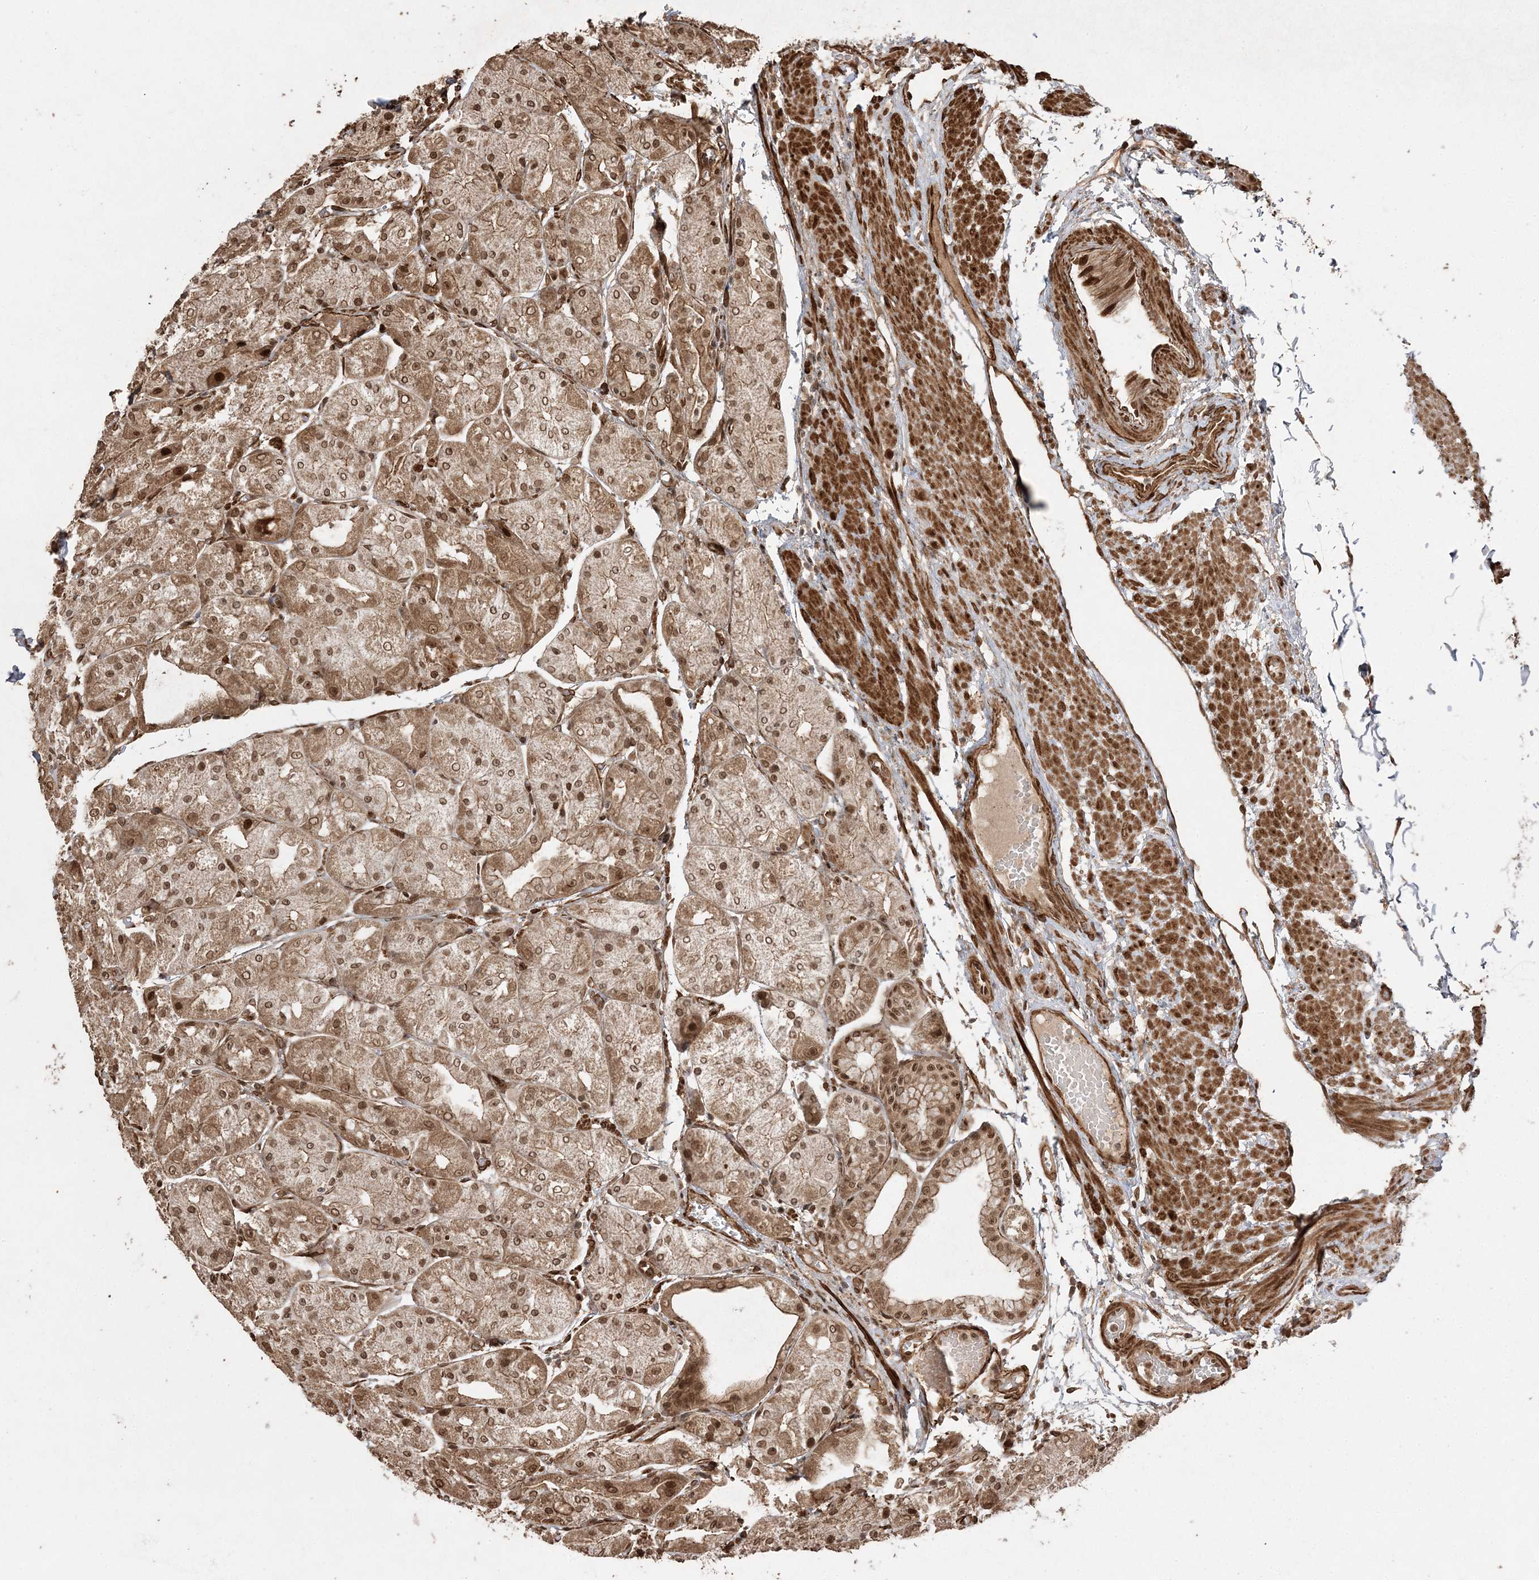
{"staining": {"intensity": "moderate", "quantity": ">75%", "location": "cytoplasmic/membranous,nuclear"}, "tissue": "stomach", "cell_type": "Glandular cells", "image_type": "normal", "snomed": [{"axis": "morphology", "description": "Normal tissue, NOS"}, {"axis": "topography", "description": "Stomach, upper"}], "caption": "The histopathology image demonstrates immunohistochemical staining of unremarkable stomach. There is moderate cytoplasmic/membranous,nuclear staining is seen in approximately >75% of glandular cells. The staining was performed using DAB (3,3'-diaminobenzidine), with brown indicating positive protein expression. Nuclei are stained blue with hematoxylin.", "gene": "ETAA1", "patient": {"sex": "male", "age": 72}}